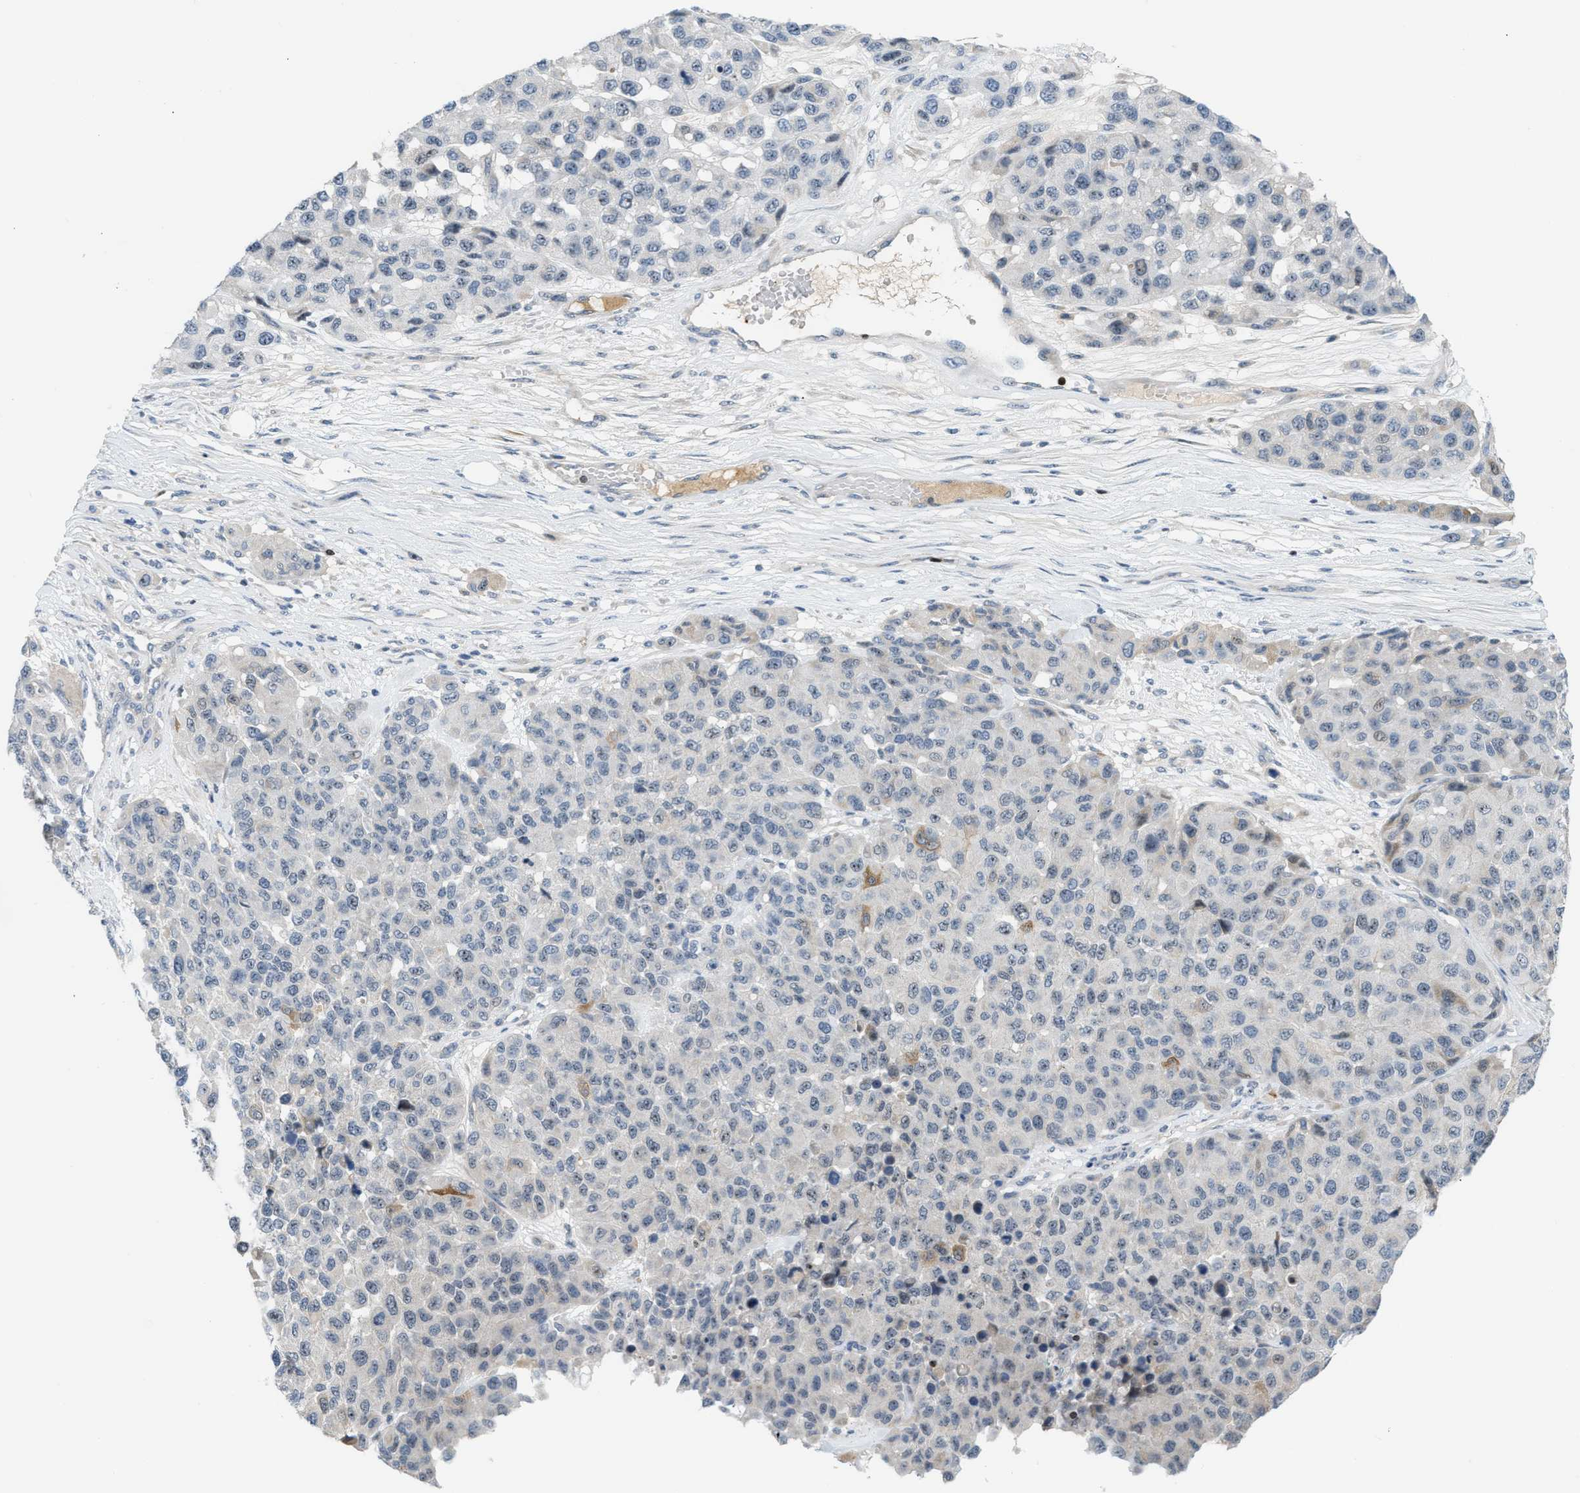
{"staining": {"intensity": "weak", "quantity": "<25%", "location": "nuclear"}, "tissue": "melanoma", "cell_type": "Tumor cells", "image_type": "cancer", "snomed": [{"axis": "morphology", "description": "Malignant melanoma, NOS"}, {"axis": "topography", "description": "Skin"}], "caption": "Tumor cells are negative for brown protein staining in melanoma.", "gene": "NPS", "patient": {"sex": "male", "age": 62}}